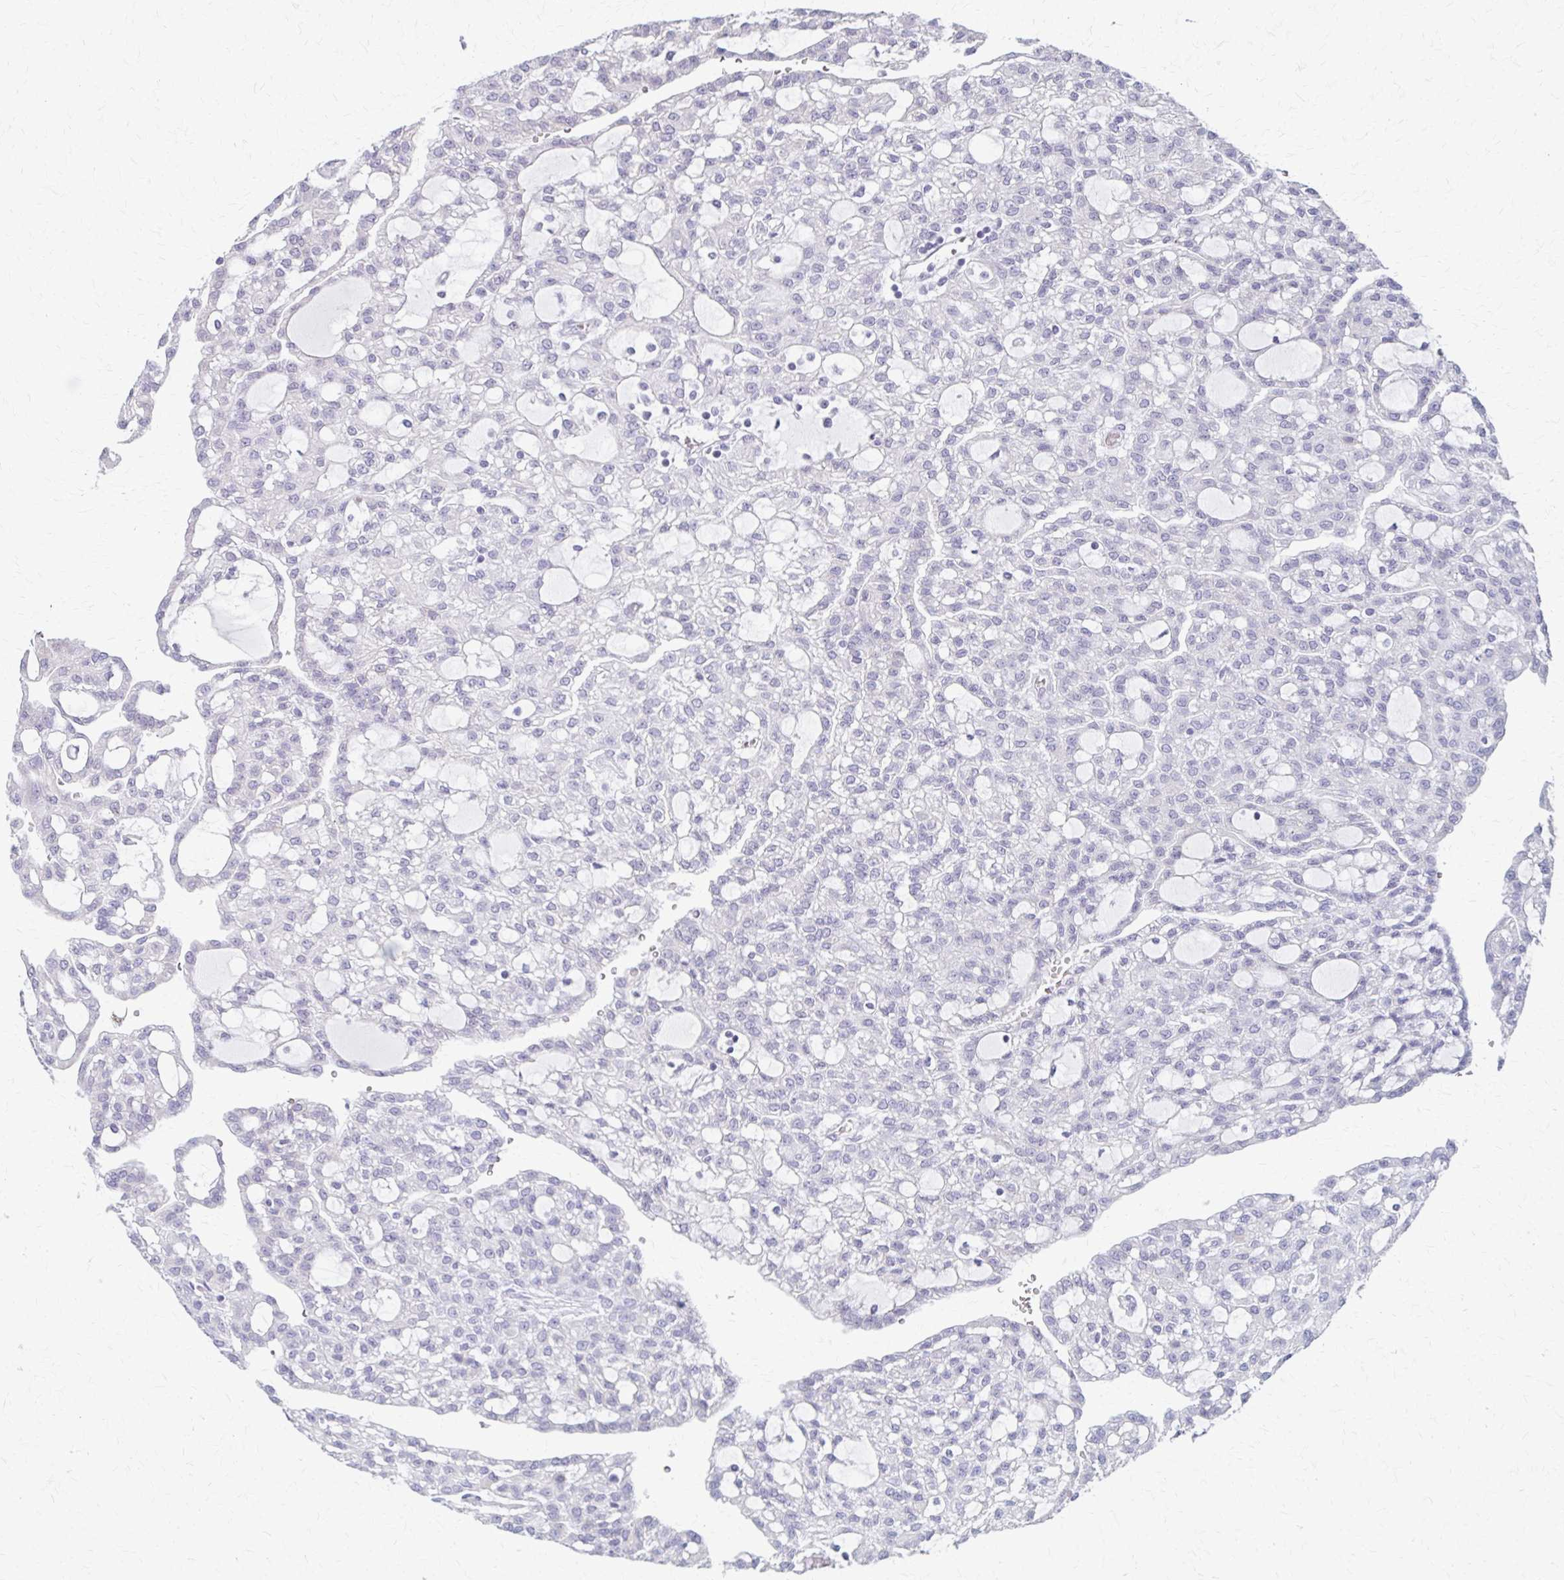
{"staining": {"intensity": "negative", "quantity": "none", "location": "none"}, "tissue": "renal cancer", "cell_type": "Tumor cells", "image_type": "cancer", "snomed": [{"axis": "morphology", "description": "Adenocarcinoma, NOS"}, {"axis": "topography", "description": "Kidney"}], "caption": "Immunohistochemical staining of human renal adenocarcinoma displays no significant expression in tumor cells.", "gene": "CYB5A", "patient": {"sex": "male", "age": 63}}